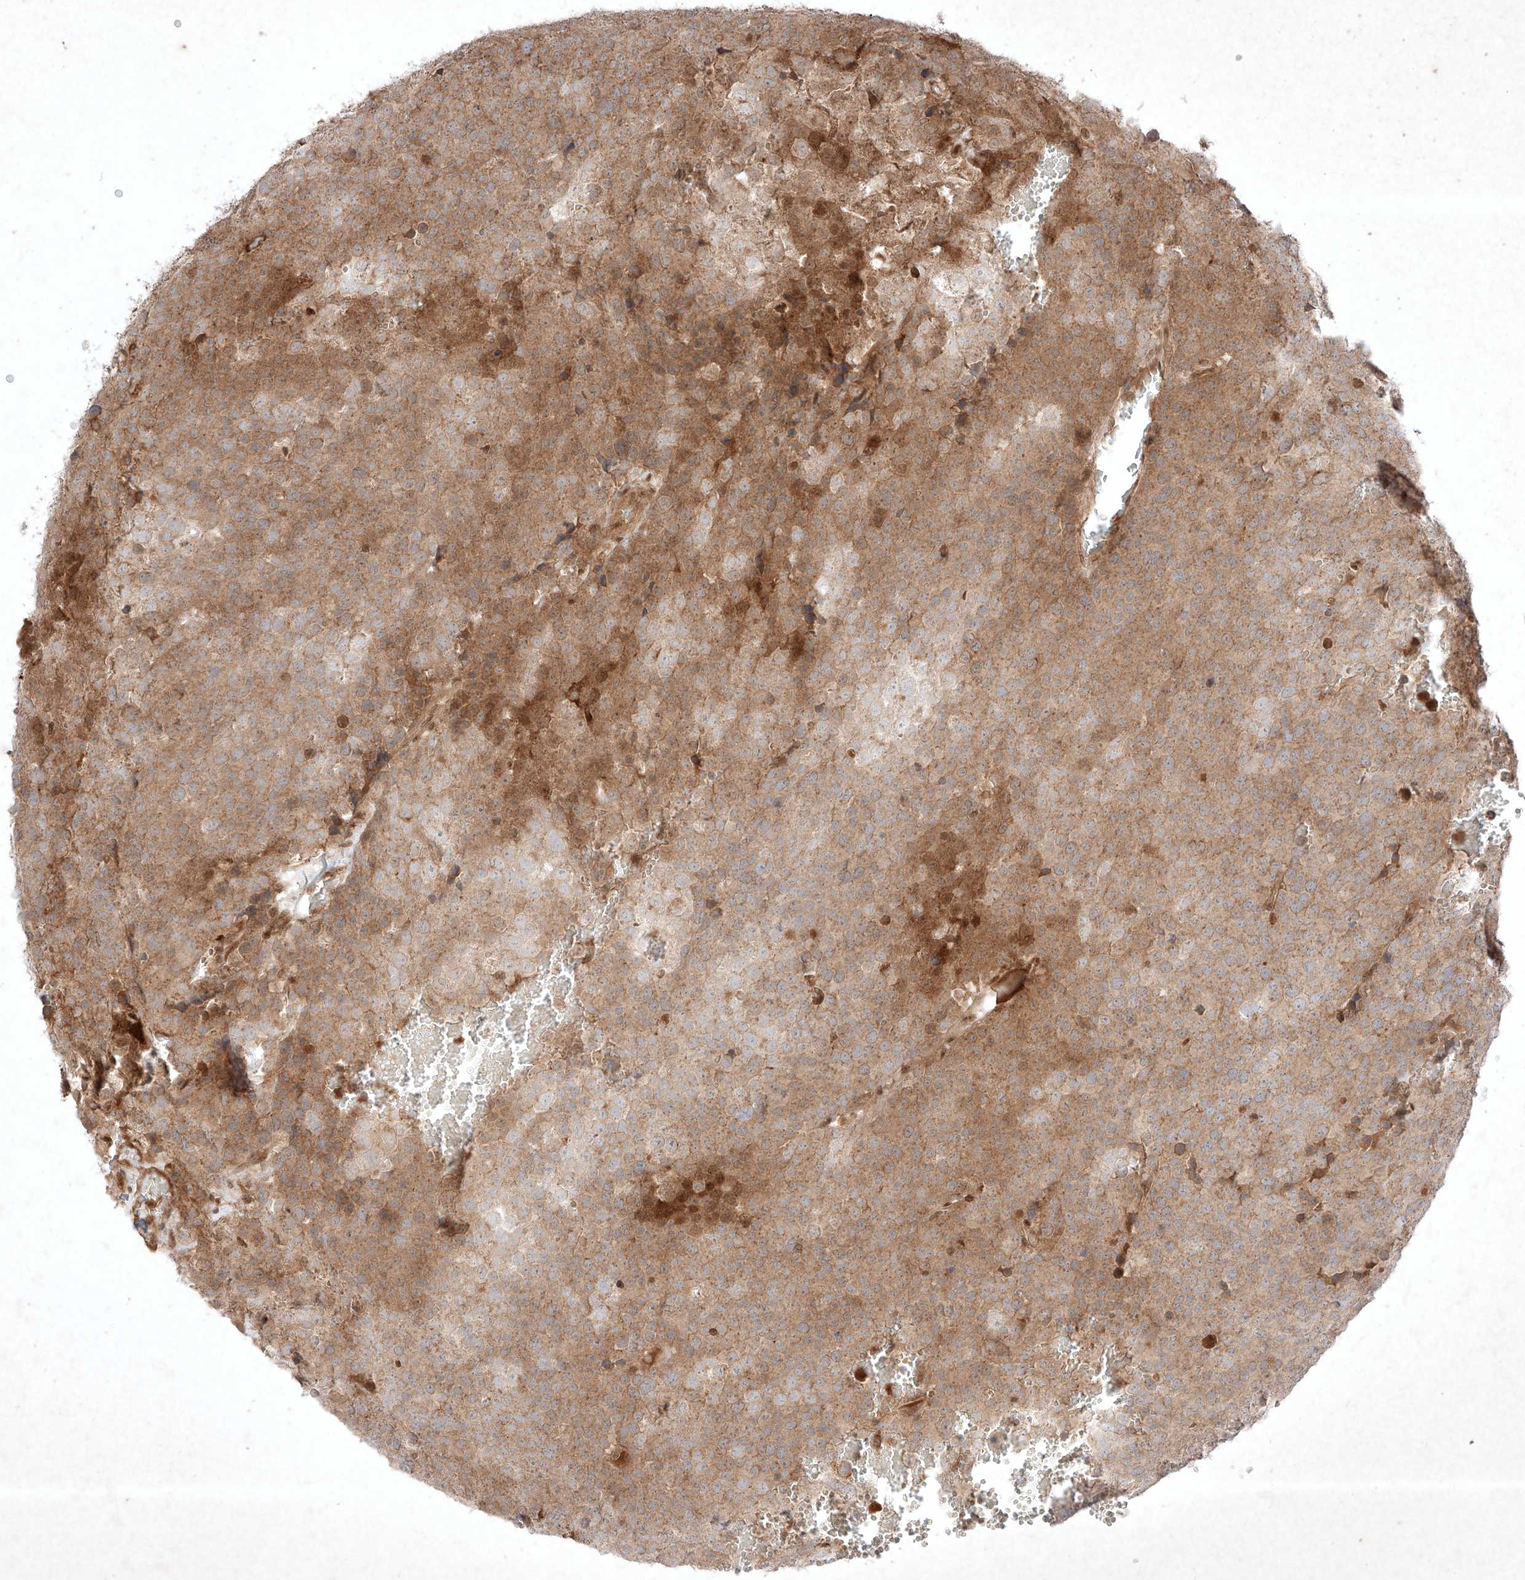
{"staining": {"intensity": "moderate", "quantity": ">75%", "location": "cytoplasmic/membranous"}, "tissue": "testis cancer", "cell_type": "Tumor cells", "image_type": "cancer", "snomed": [{"axis": "morphology", "description": "Seminoma, NOS"}, {"axis": "topography", "description": "Testis"}], "caption": "Moderate cytoplasmic/membranous staining for a protein is present in about >75% of tumor cells of testis seminoma using immunohistochemistry (IHC).", "gene": "RNF31", "patient": {"sex": "male", "age": 71}}